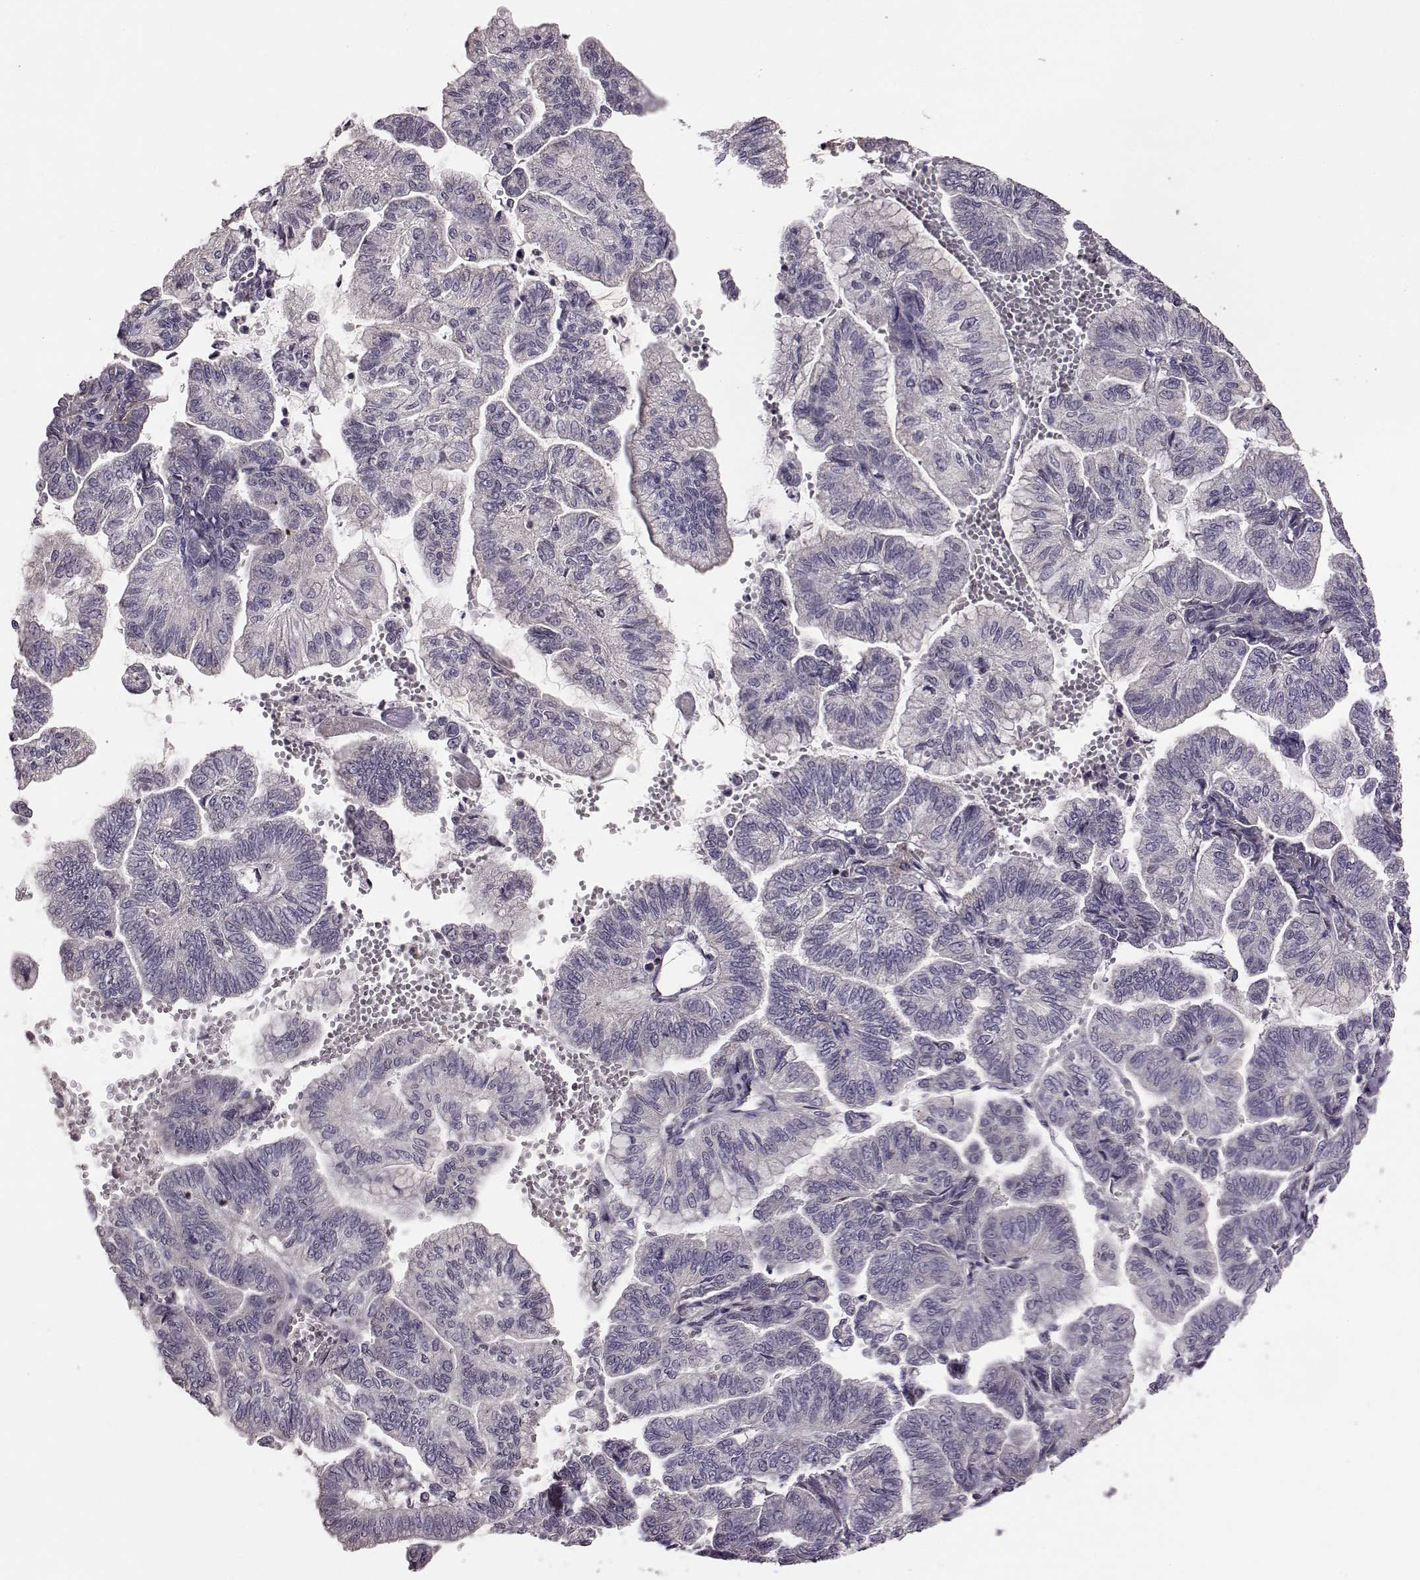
{"staining": {"intensity": "negative", "quantity": "none", "location": "none"}, "tissue": "stomach cancer", "cell_type": "Tumor cells", "image_type": "cancer", "snomed": [{"axis": "morphology", "description": "Adenocarcinoma, NOS"}, {"axis": "topography", "description": "Stomach"}], "caption": "IHC of human stomach cancer (adenocarcinoma) shows no expression in tumor cells. The staining was performed using DAB to visualize the protein expression in brown, while the nuclei were stained in blue with hematoxylin (Magnification: 20x).", "gene": "CDC42SE1", "patient": {"sex": "male", "age": 83}}